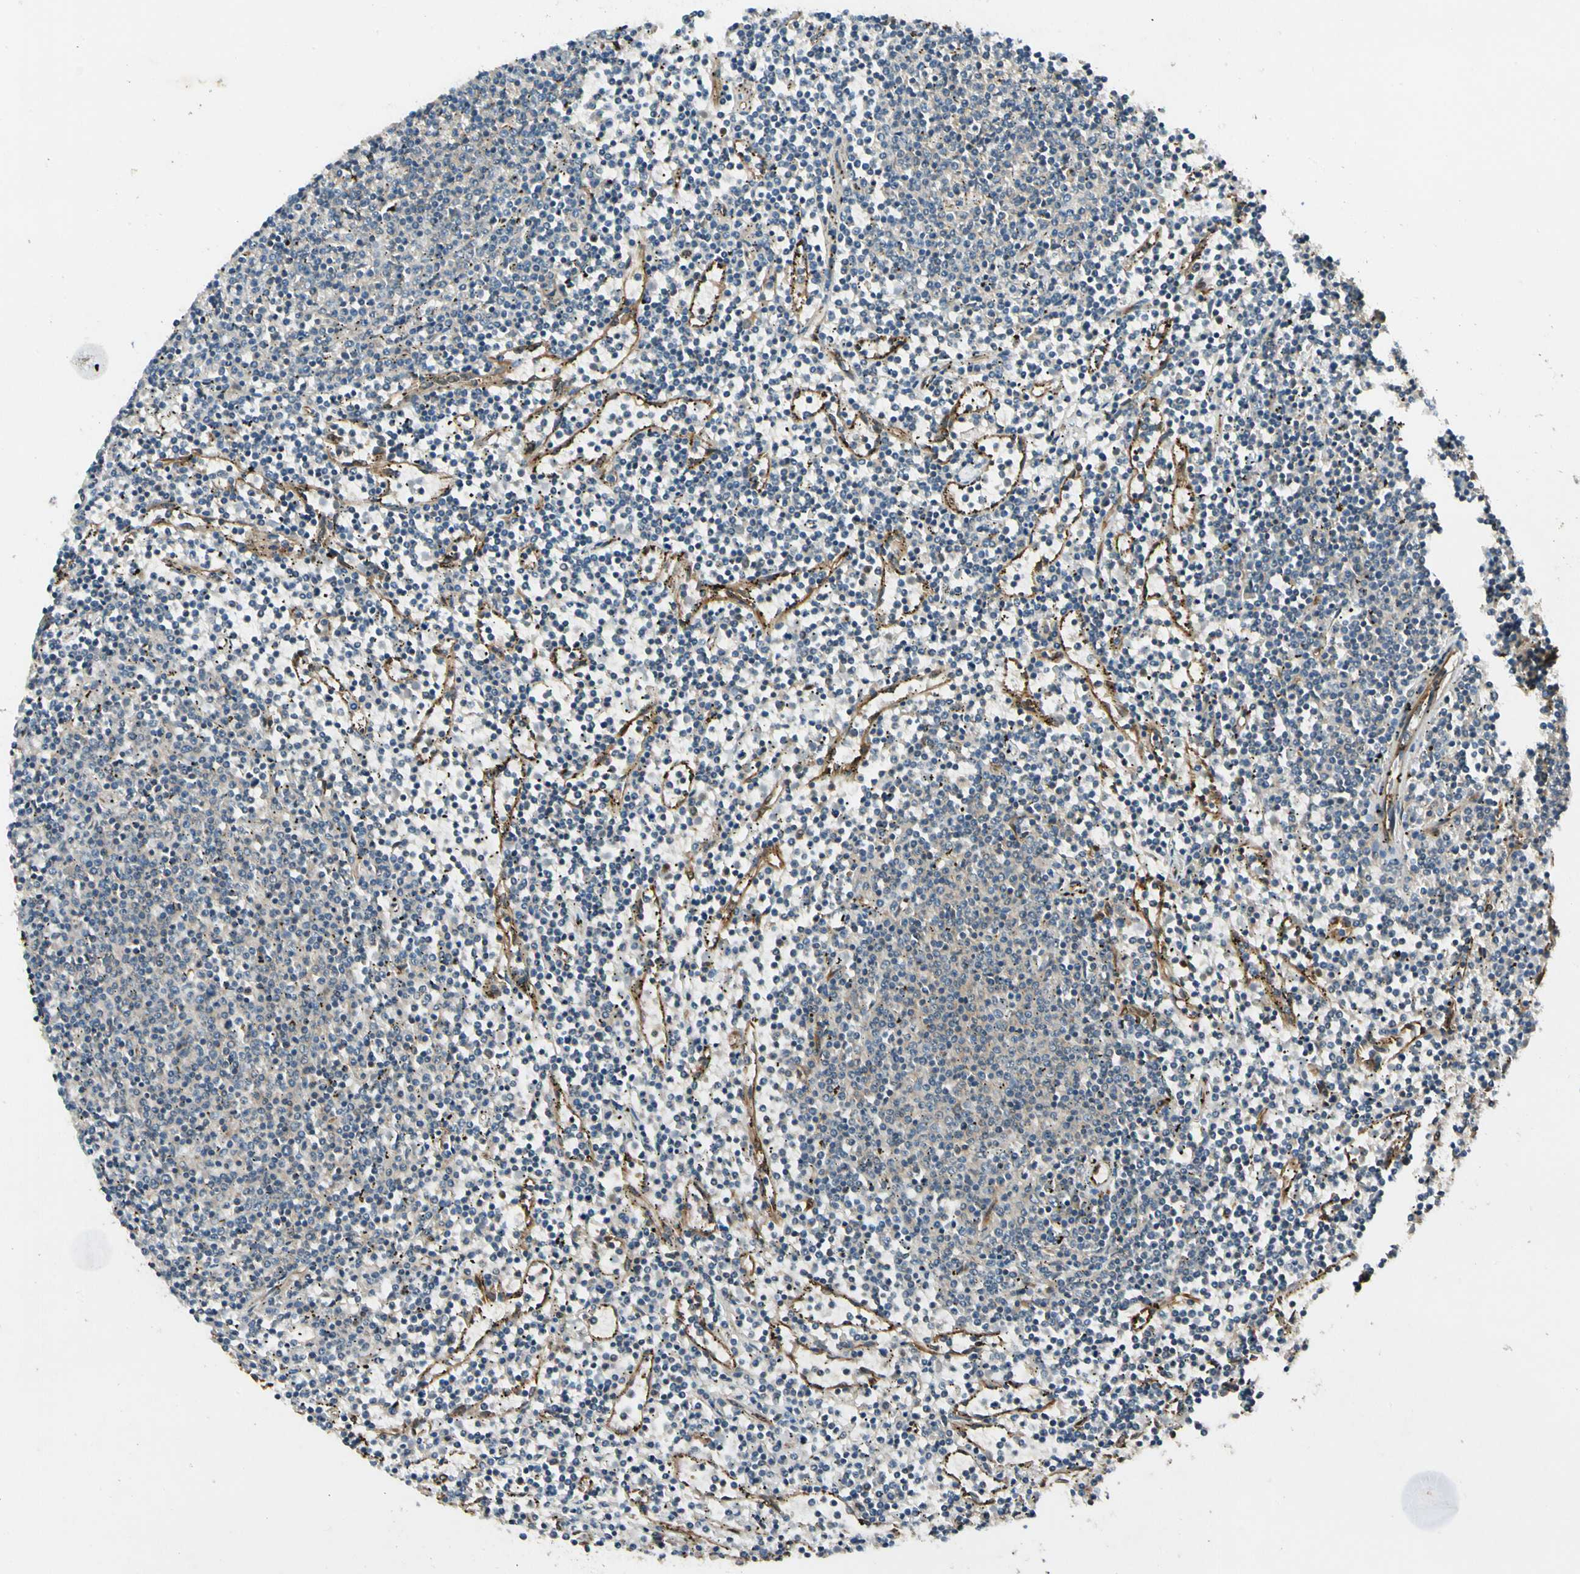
{"staining": {"intensity": "negative", "quantity": "none", "location": "none"}, "tissue": "lymphoma", "cell_type": "Tumor cells", "image_type": "cancer", "snomed": [{"axis": "morphology", "description": "Malignant lymphoma, non-Hodgkin's type, Low grade"}, {"axis": "topography", "description": "Spleen"}], "caption": "This image is of lymphoma stained with immunohistochemistry to label a protein in brown with the nuclei are counter-stained blue. There is no expression in tumor cells.", "gene": "ROCK2", "patient": {"sex": "female", "age": 50}}